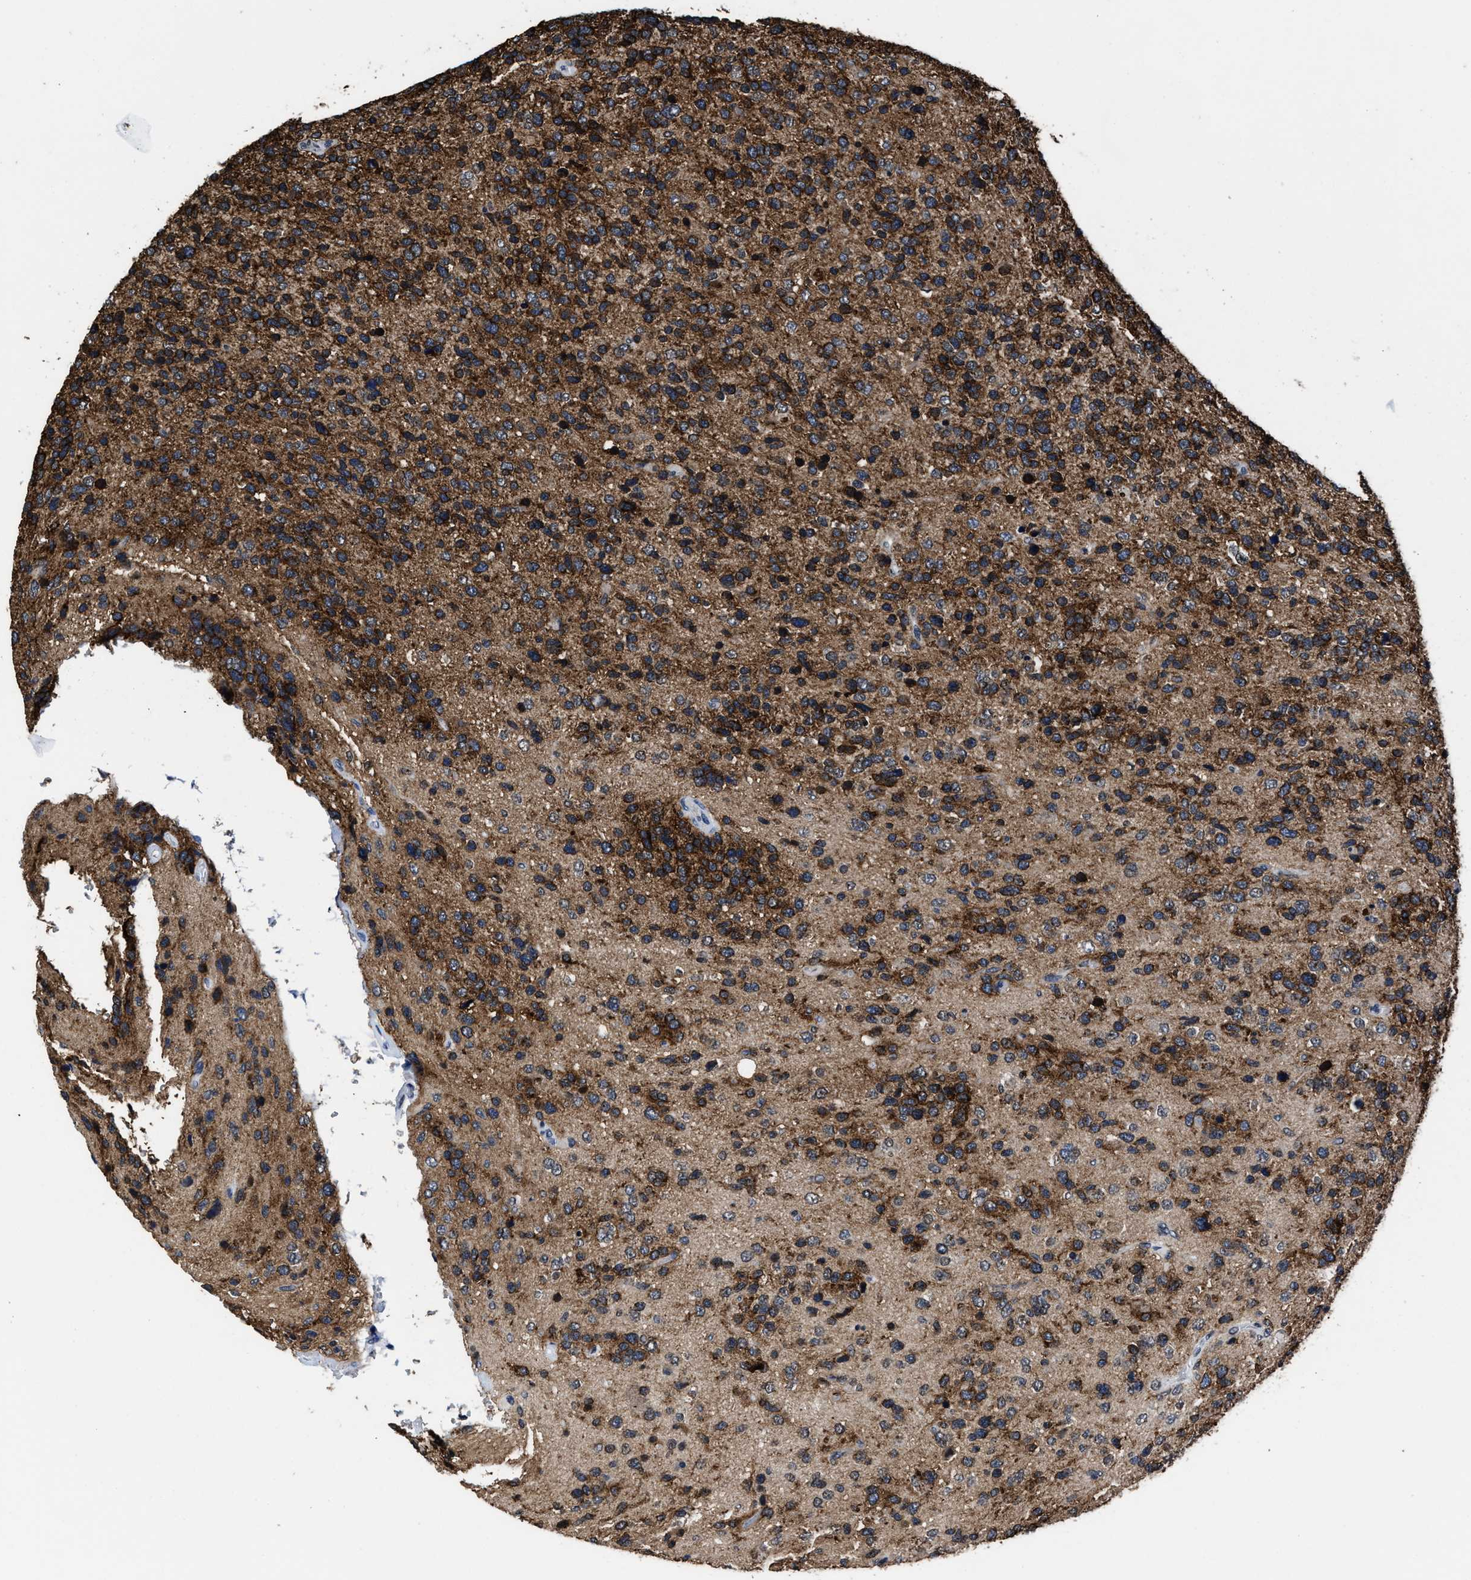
{"staining": {"intensity": "strong", "quantity": ">75%", "location": "cytoplasmic/membranous"}, "tissue": "glioma", "cell_type": "Tumor cells", "image_type": "cancer", "snomed": [{"axis": "morphology", "description": "Glioma, malignant, High grade"}, {"axis": "topography", "description": "Brain"}], "caption": "Tumor cells demonstrate high levels of strong cytoplasmic/membranous expression in about >75% of cells in glioma.", "gene": "MARCKSL1", "patient": {"sex": "female", "age": 58}}